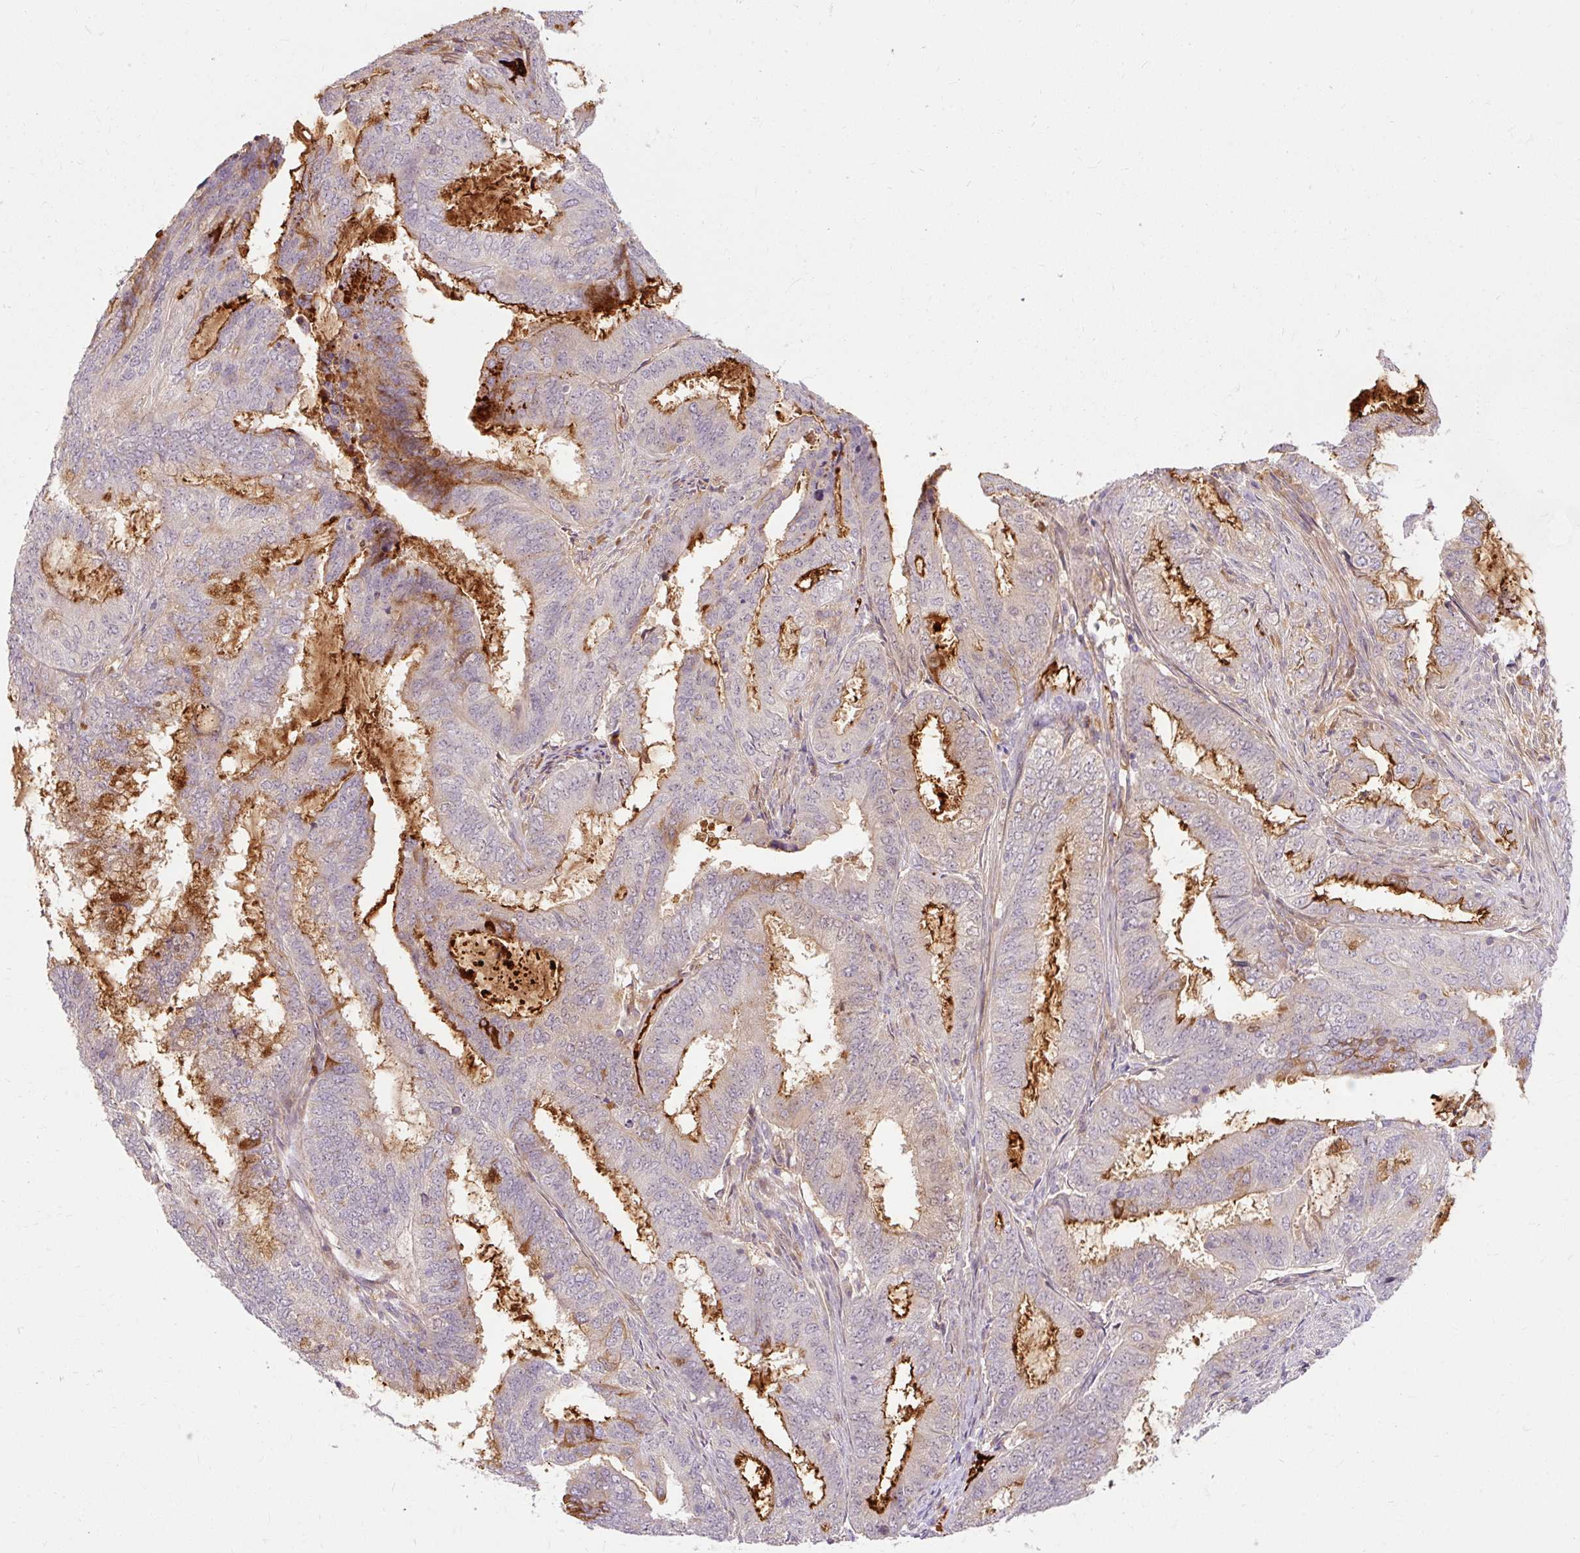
{"staining": {"intensity": "moderate", "quantity": "25%-75%", "location": "cytoplasmic/membranous"}, "tissue": "endometrial cancer", "cell_type": "Tumor cells", "image_type": "cancer", "snomed": [{"axis": "morphology", "description": "Adenocarcinoma, NOS"}, {"axis": "topography", "description": "Endometrium"}], "caption": "IHC image of neoplastic tissue: adenocarcinoma (endometrial) stained using IHC demonstrates medium levels of moderate protein expression localized specifically in the cytoplasmic/membranous of tumor cells, appearing as a cytoplasmic/membranous brown color.", "gene": "CEBPZ", "patient": {"sex": "female", "age": 51}}